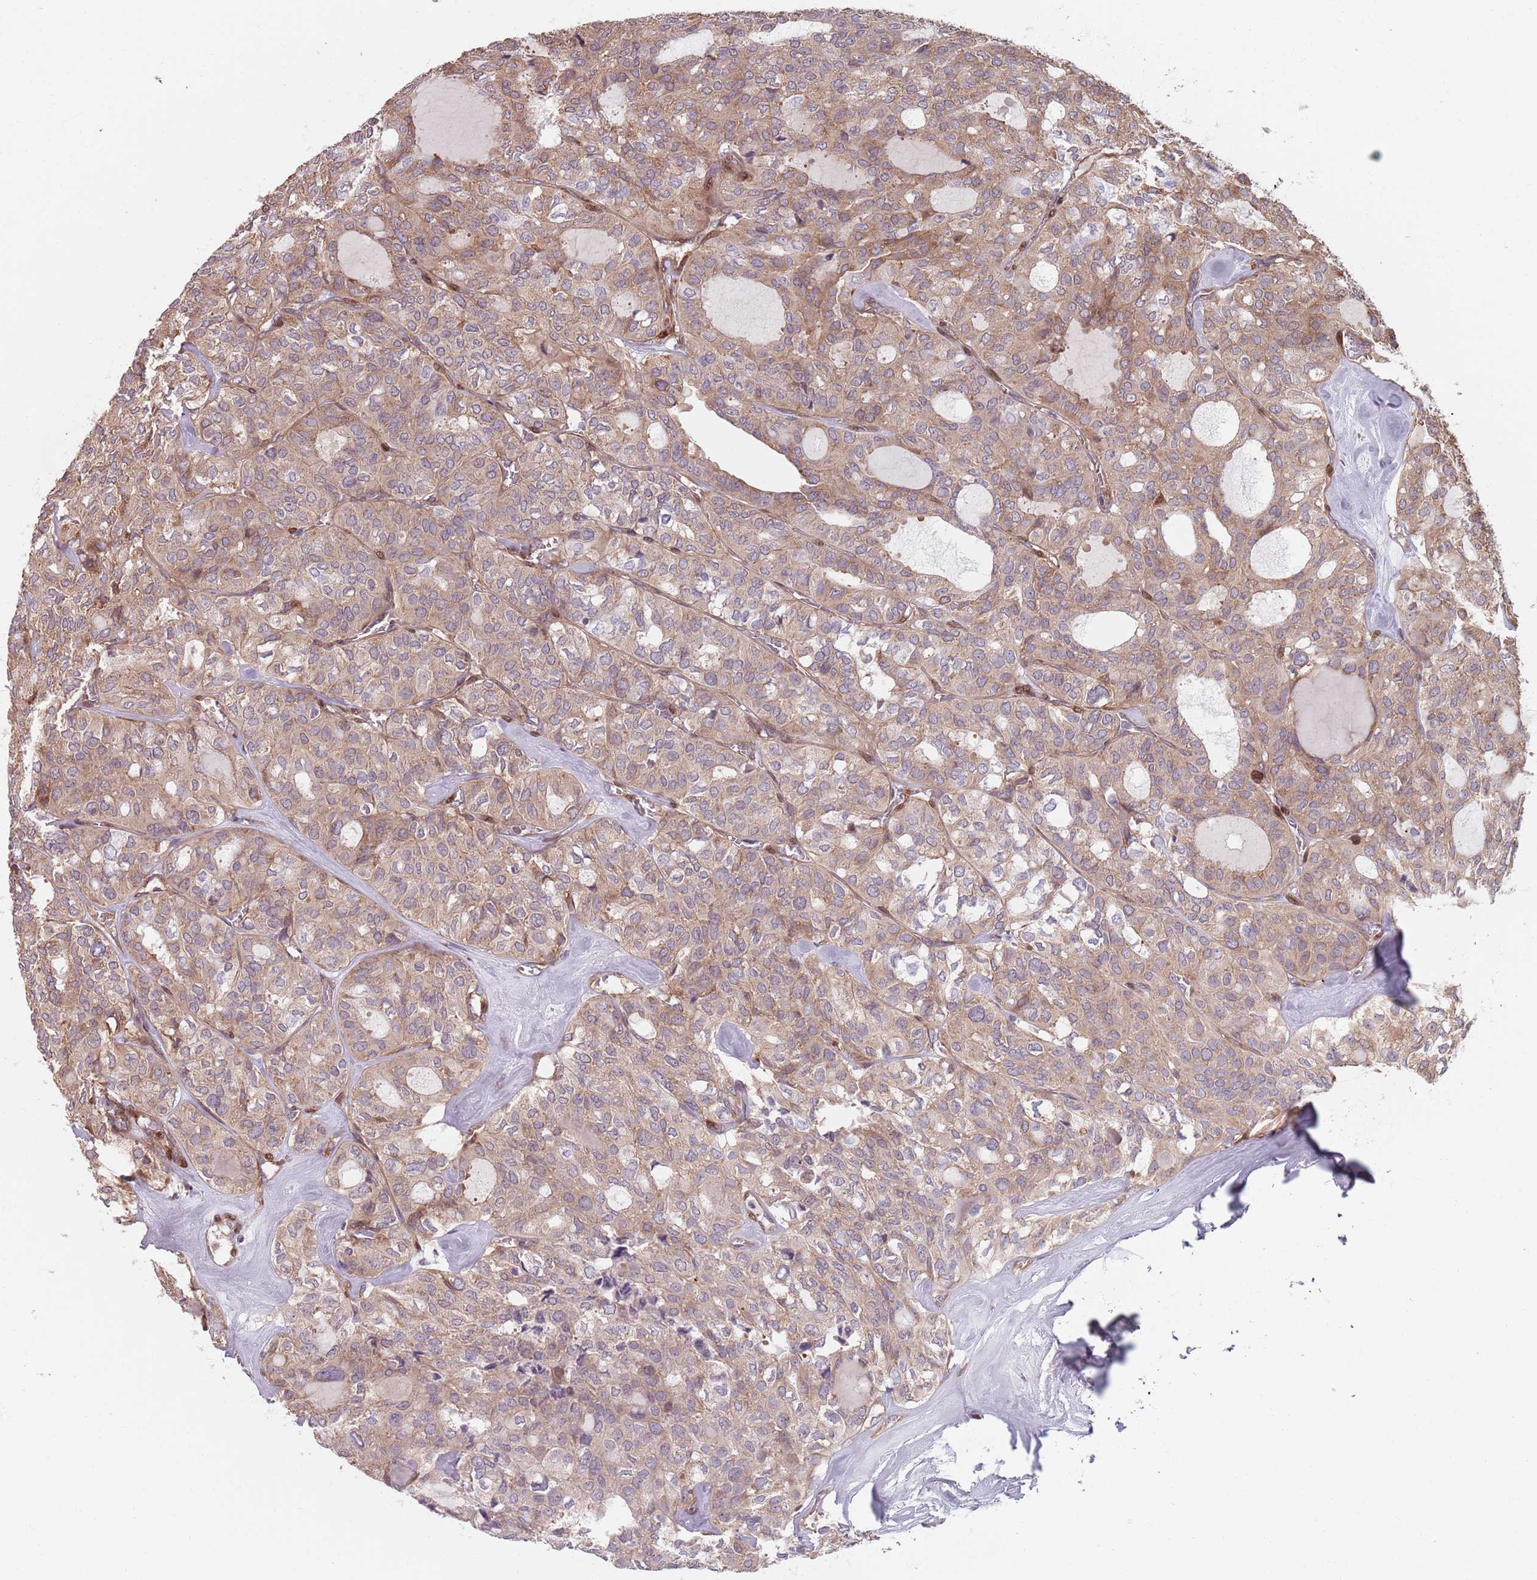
{"staining": {"intensity": "moderate", "quantity": ">75%", "location": "cytoplasmic/membranous"}, "tissue": "thyroid cancer", "cell_type": "Tumor cells", "image_type": "cancer", "snomed": [{"axis": "morphology", "description": "Follicular adenoma carcinoma, NOS"}, {"axis": "topography", "description": "Thyroid gland"}], "caption": "A medium amount of moderate cytoplasmic/membranous positivity is identified in approximately >75% of tumor cells in thyroid cancer (follicular adenoma carcinoma) tissue.", "gene": "NOTCH3", "patient": {"sex": "male", "age": 75}}